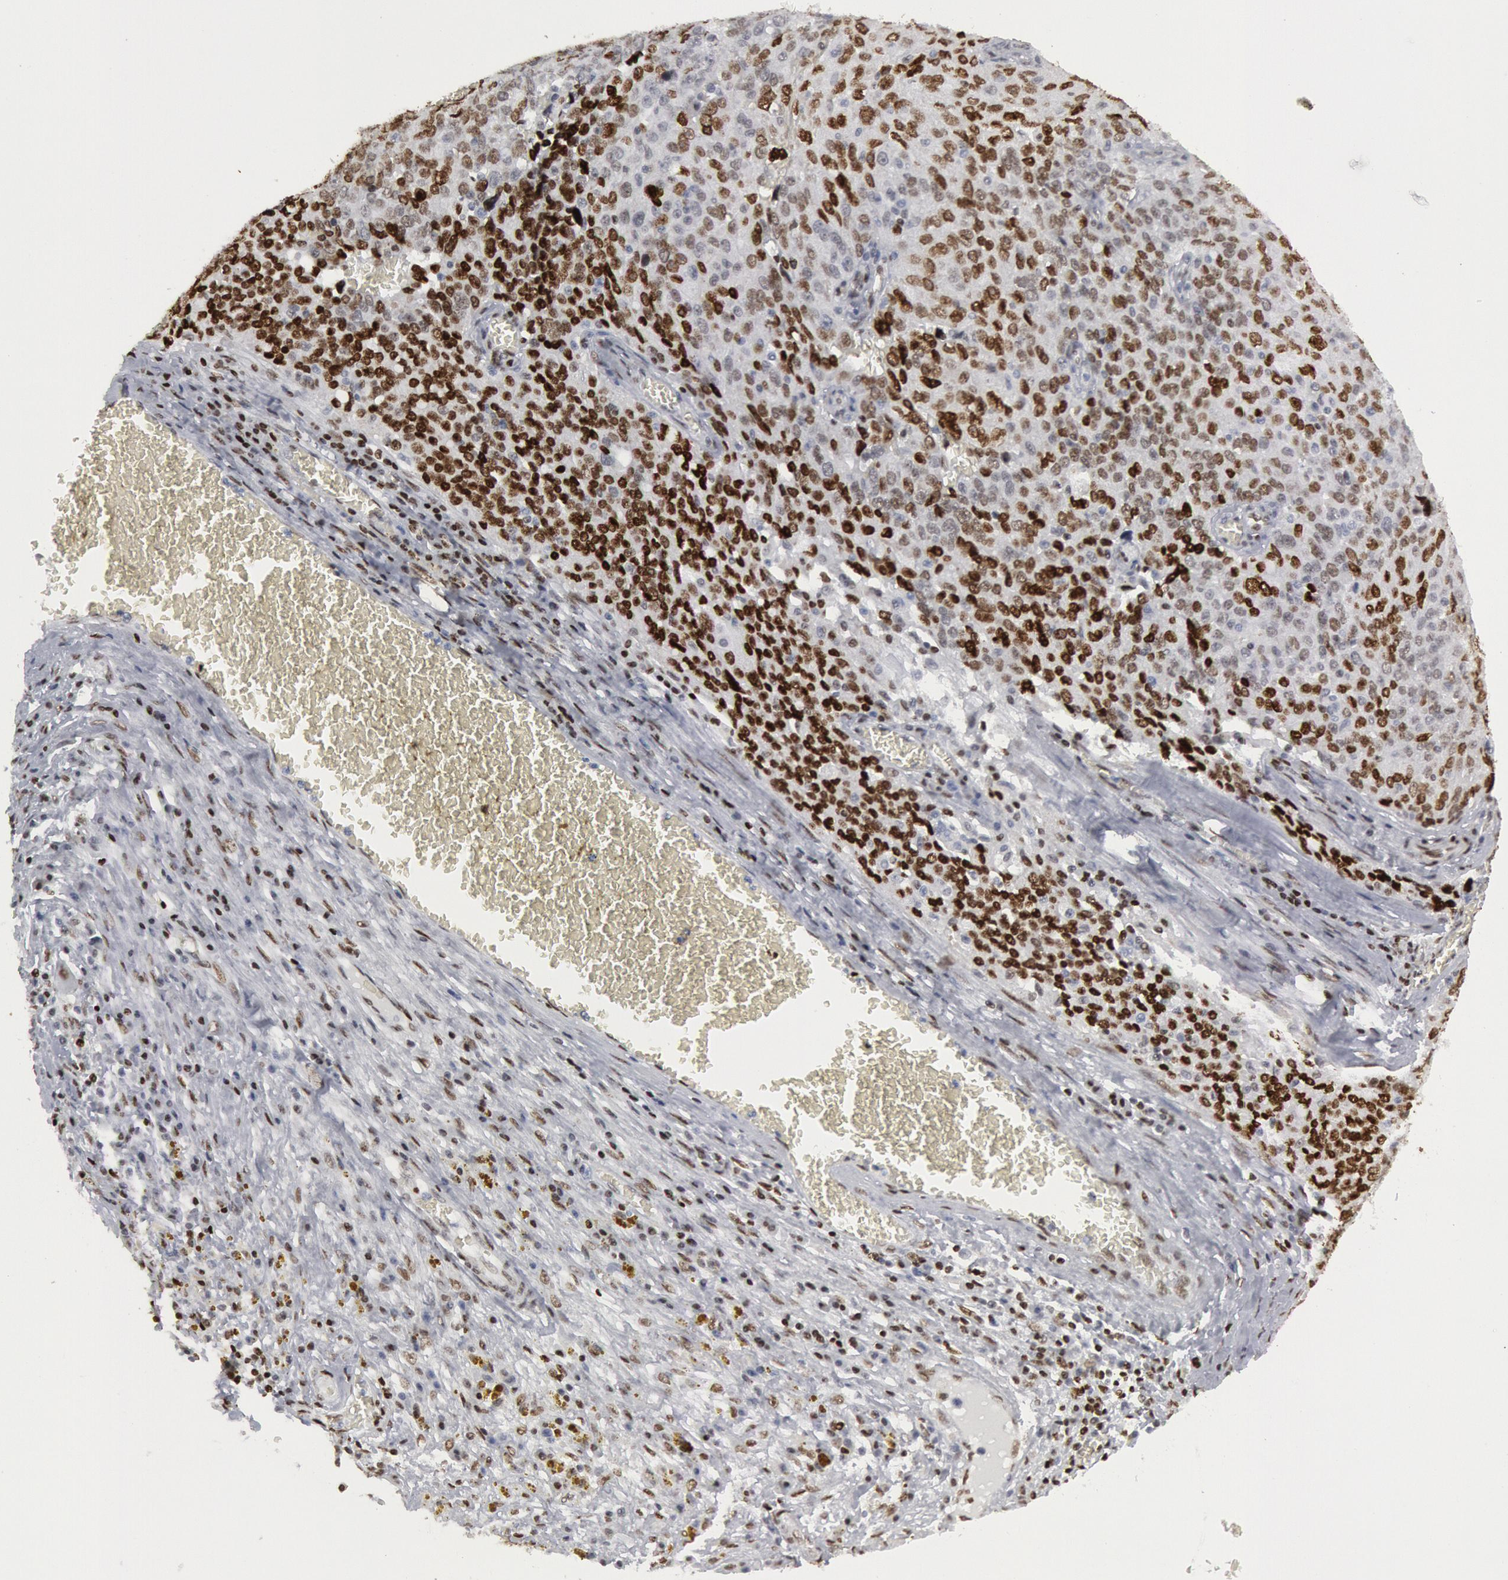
{"staining": {"intensity": "moderate", "quantity": "25%-75%", "location": "nuclear"}, "tissue": "ovarian cancer", "cell_type": "Tumor cells", "image_type": "cancer", "snomed": [{"axis": "morphology", "description": "Carcinoma, endometroid"}, {"axis": "topography", "description": "Ovary"}], "caption": "The immunohistochemical stain highlights moderate nuclear staining in tumor cells of ovarian cancer tissue.", "gene": "MECP2", "patient": {"sex": "female", "age": 75}}